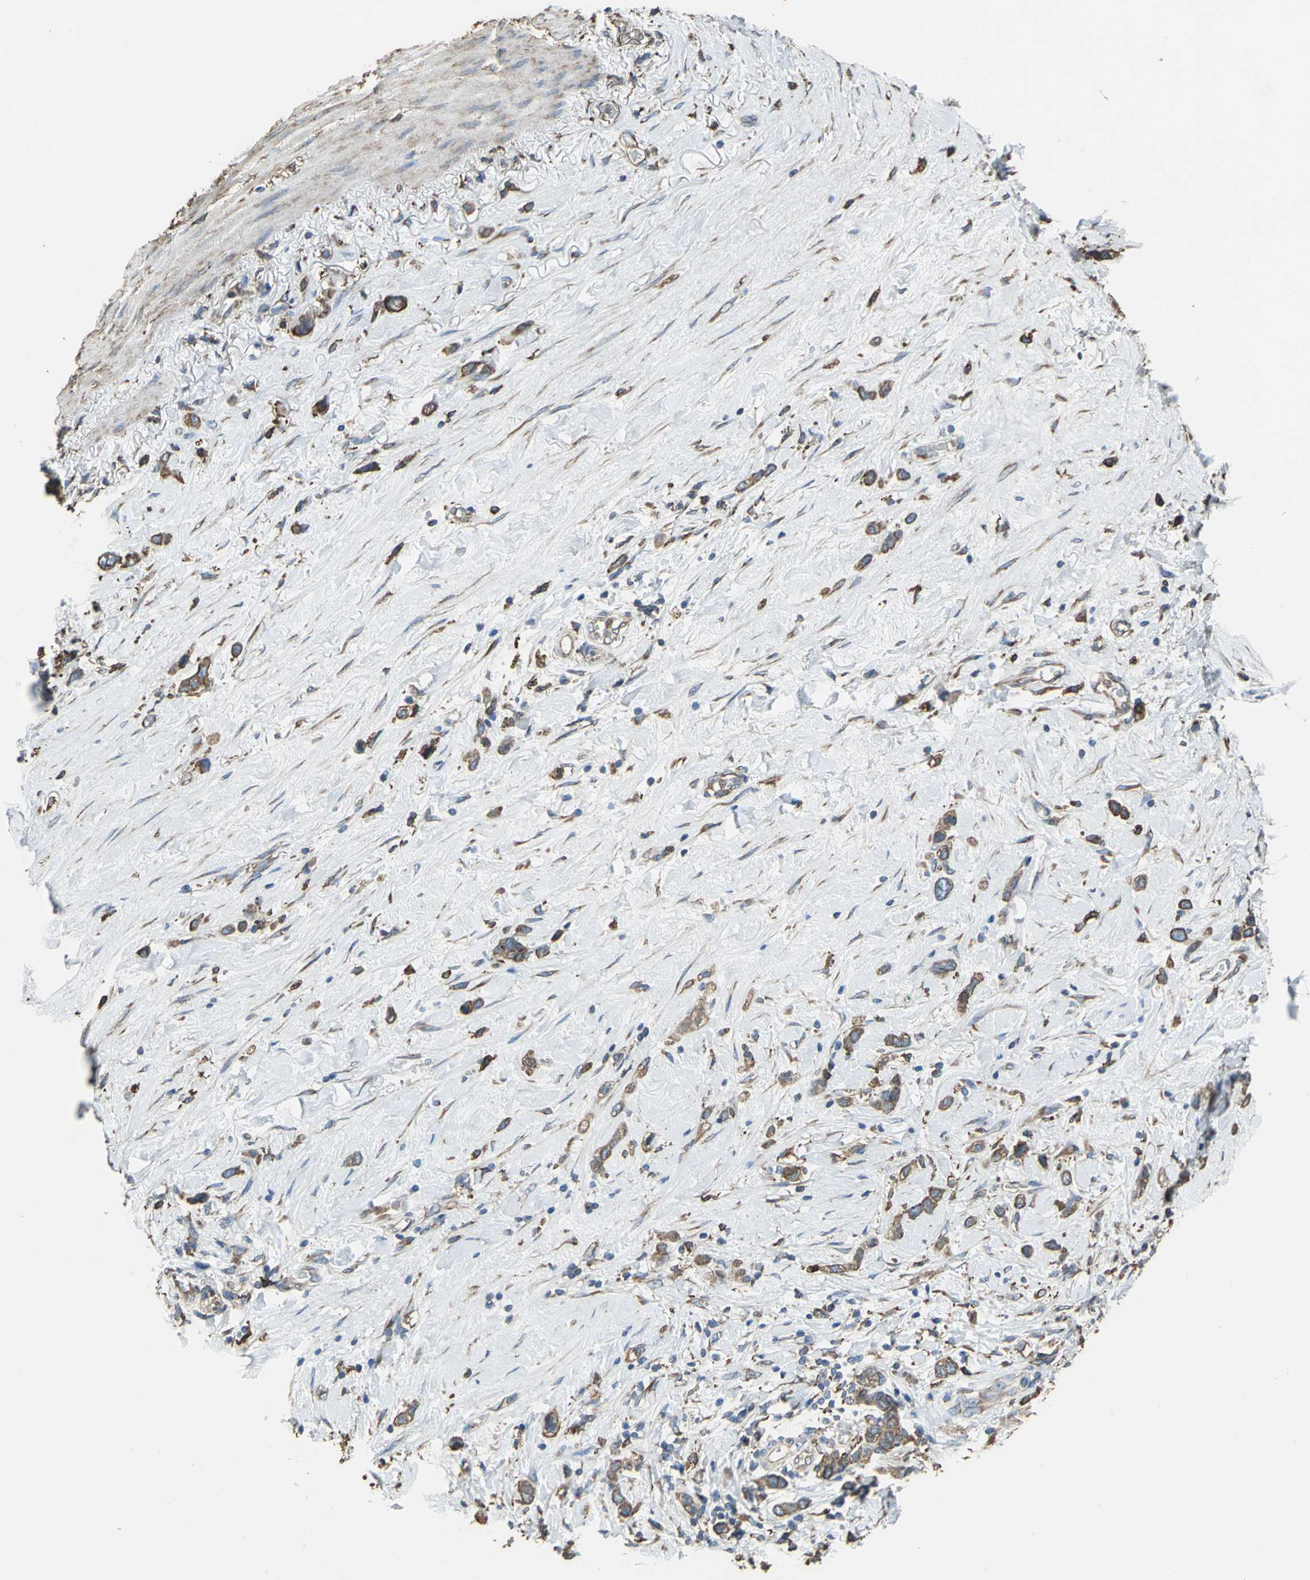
{"staining": {"intensity": "strong", "quantity": ">75%", "location": "cytoplasmic/membranous"}, "tissue": "stomach cancer", "cell_type": "Tumor cells", "image_type": "cancer", "snomed": [{"axis": "morphology", "description": "Normal tissue, NOS"}, {"axis": "morphology", "description": "Adenocarcinoma, NOS"}, {"axis": "morphology", "description": "Adenocarcinoma, High grade"}, {"axis": "topography", "description": "Stomach, upper"}, {"axis": "topography", "description": "Stomach"}], "caption": "An IHC photomicrograph of tumor tissue is shown. Protein staining in brown highlights strong cytoplasmic/membranous positivity in stomach cancer within tumor cells.", "gene": "GPANK1", "patient": {"sex": "female", "age": 65}}